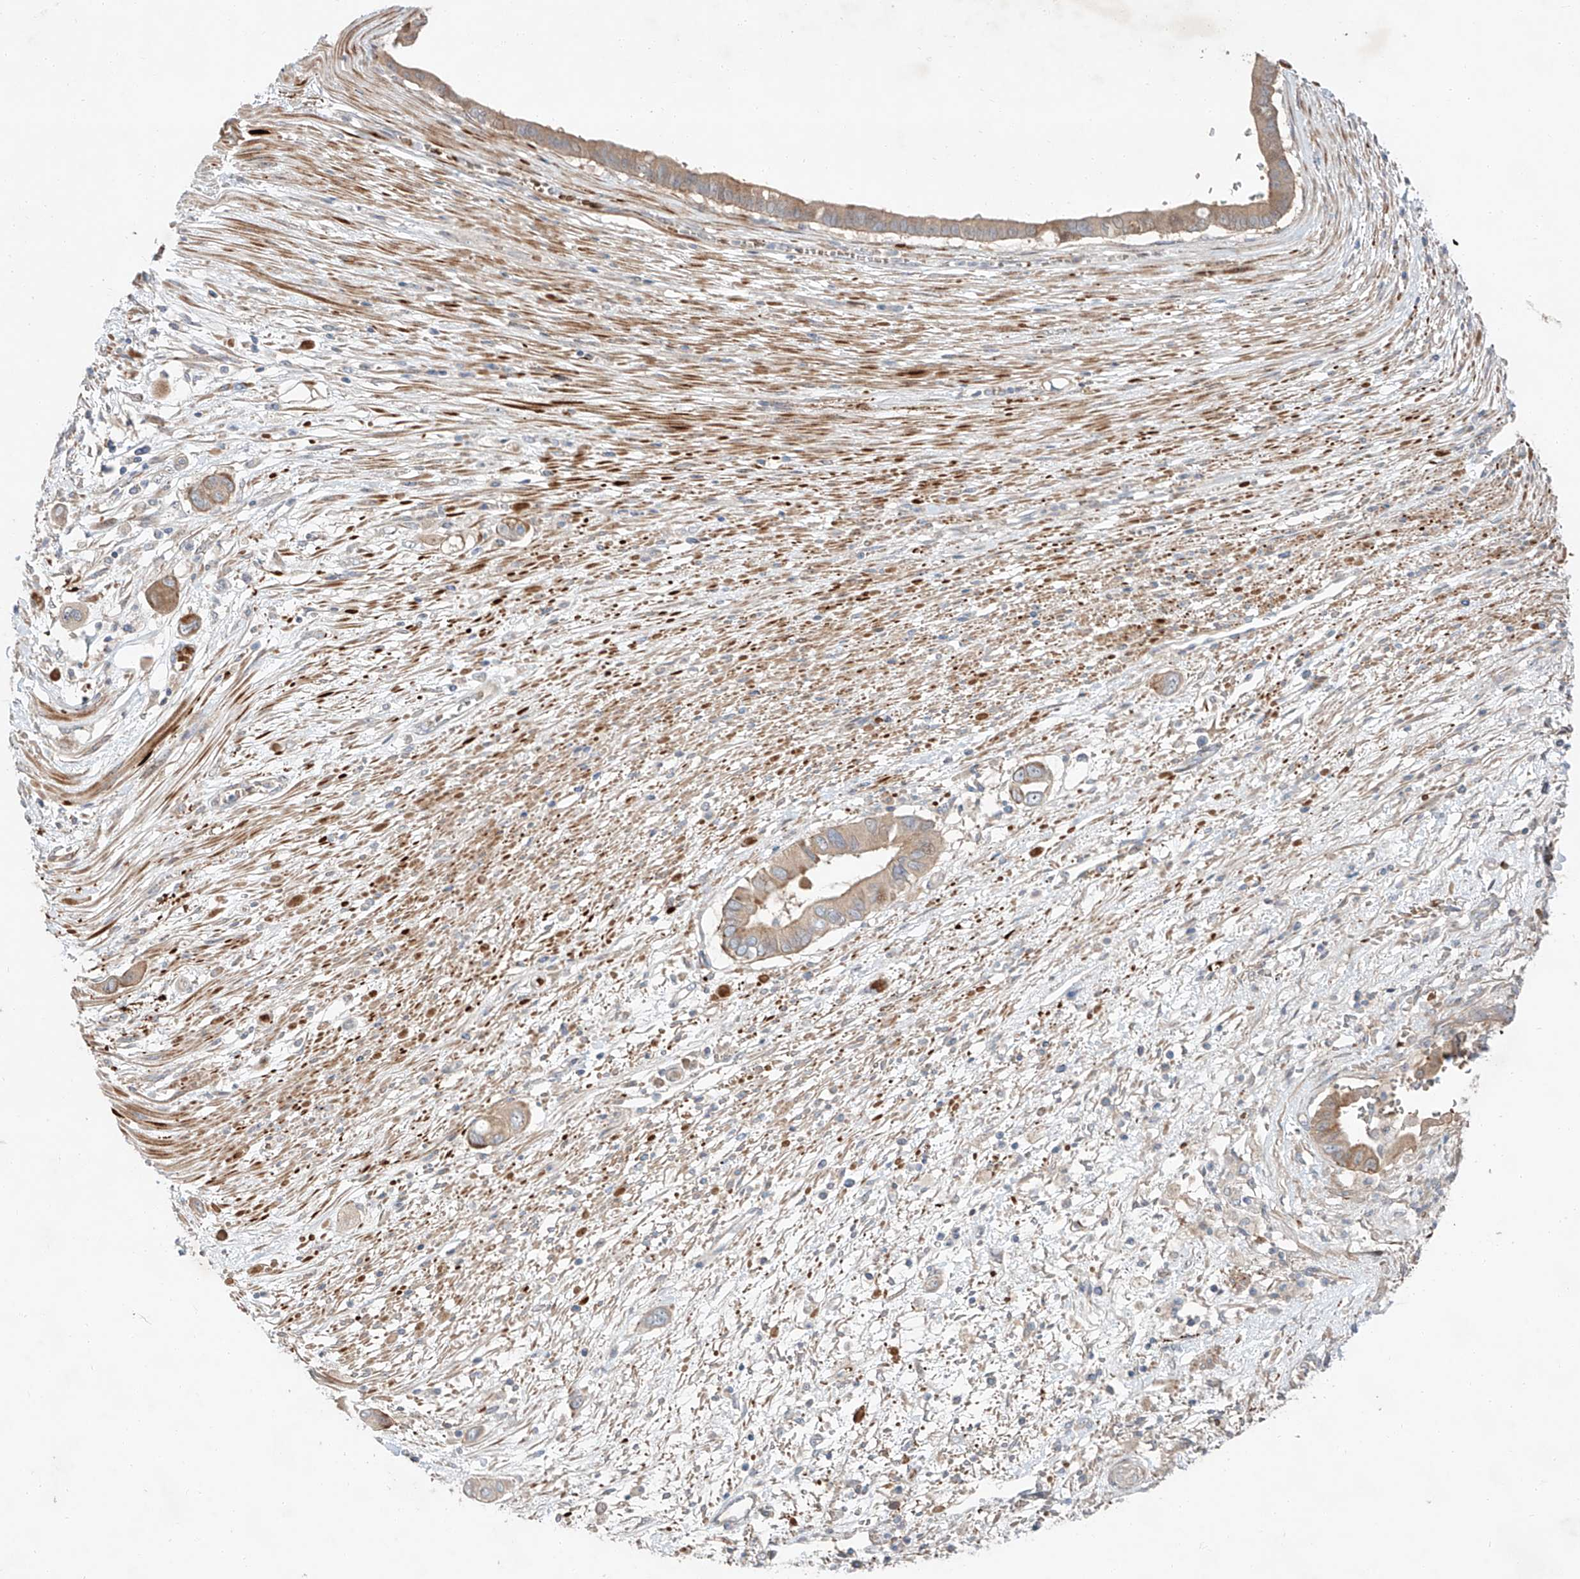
{"staining": {"intensity": "weak", "quantity": "25%-75%", "location": "cytoplasmic/membranous"}, "tissue": "pancreatic cancer", "cell_type": "Tumor cells", "image_type": "cancer", "snomed": [{"axis": "morphology", "description": "Adenocarcinoma, NOS"}, {"axis": "topography", "description": "Pancreas"}], "caption": "This micrograph demonstrates immunohistochemistry (IHC) staining of human pancreatic adenocarcinoma, with low weak cytoplasmic/membranous positivity in about 25%-75% of tumor cells.", "gene": "USF3", "patient": {"sex": "male", "age": 68}}